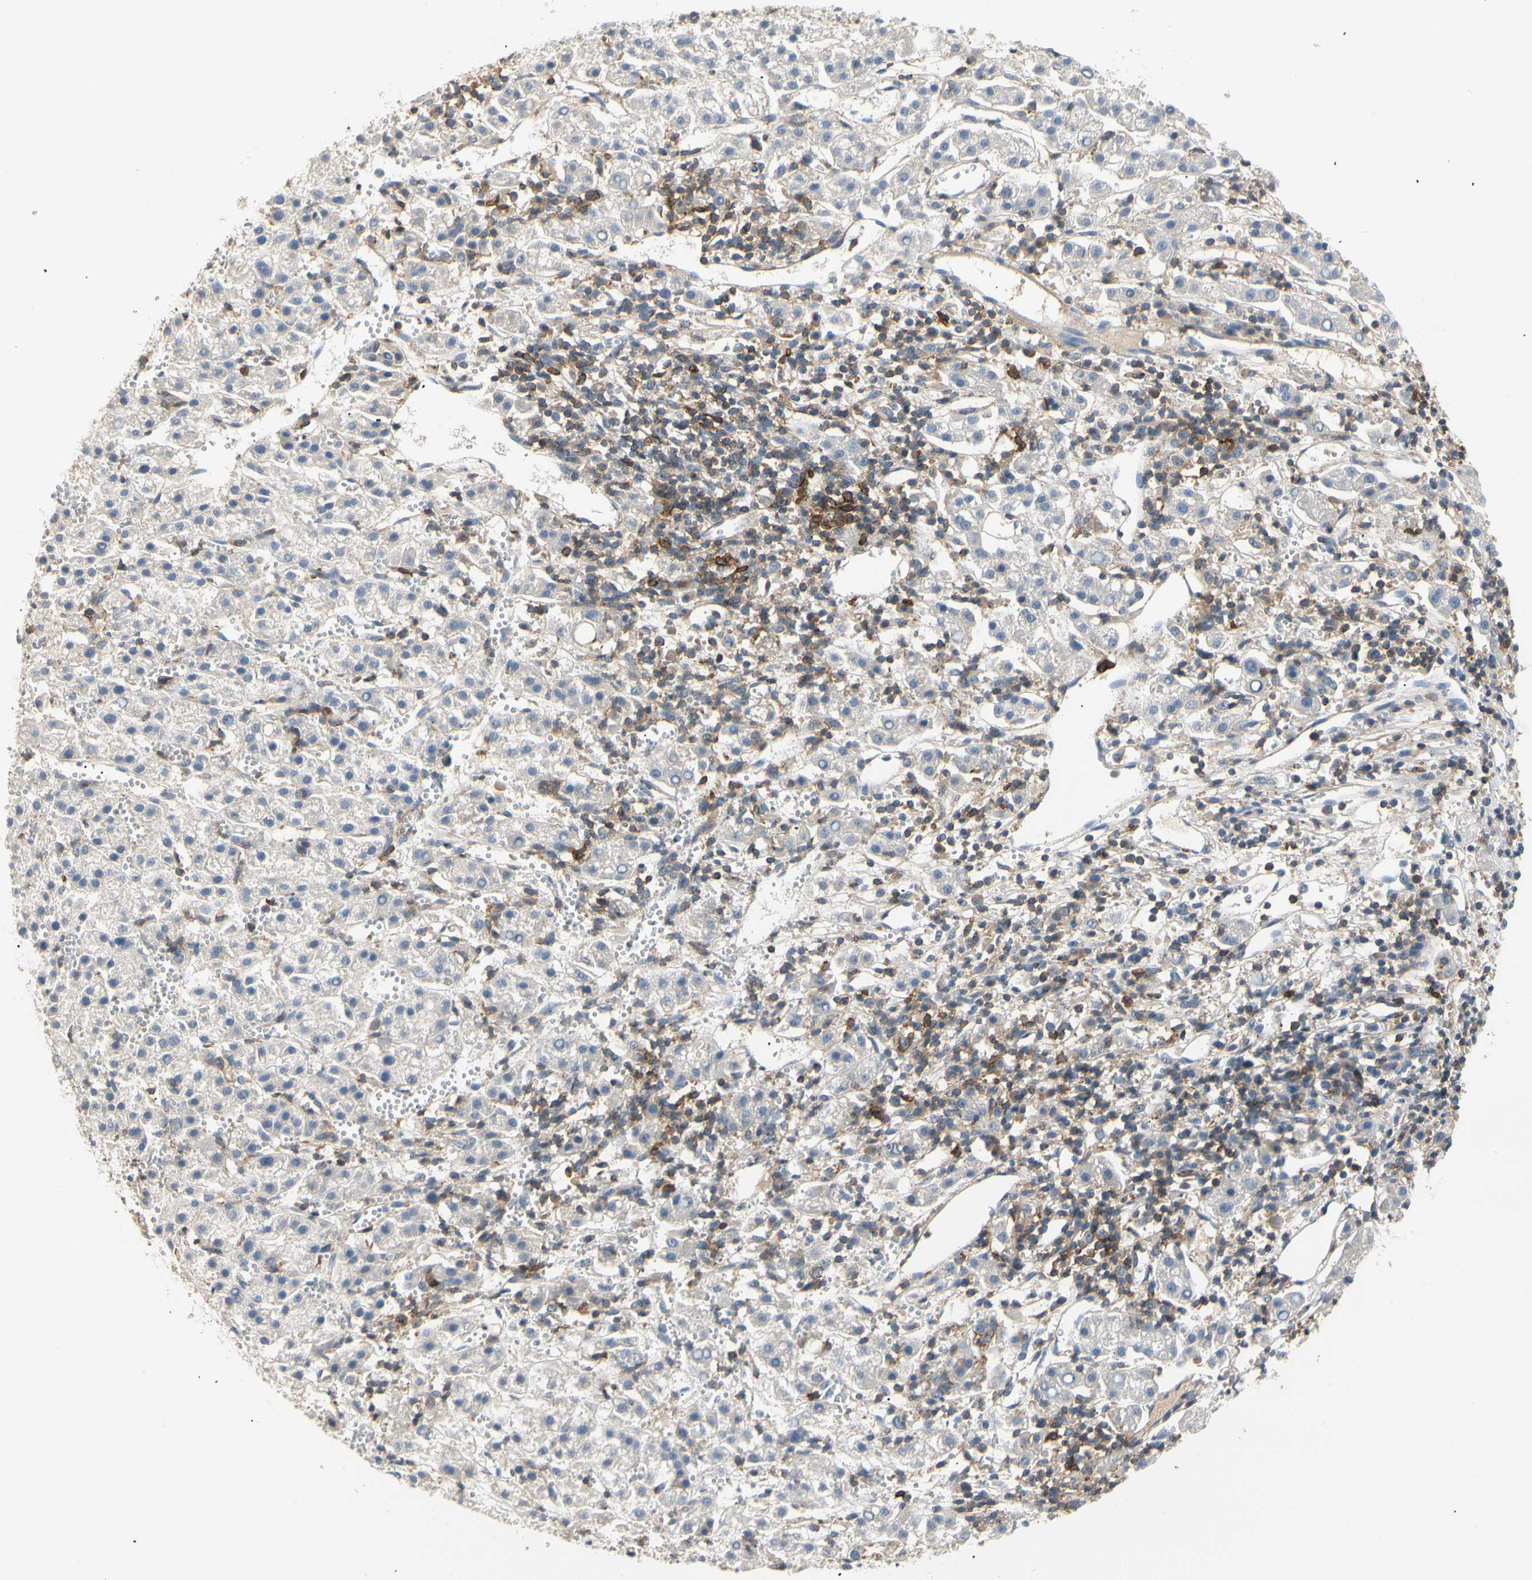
{"staining": {"intensity": "negative", "quantity": "none", "location": "none"}, "tissue": "liver cancer", "cell_type": "Tumor cells", "image_type": "cancer", "snomed": [{"axis": "morphology", "description": "Carcinoma, Hepatocellular, NOS"}, {"axis": "topography", "description": "Liver"}], "caption": "This is an IHC photomicrograph of human liver cancer (hepatocellular carcinoma). There is no expression in tumor cells.", "gene": "TNFRSF18", "patient": {"sex": "female", "age": 58}}